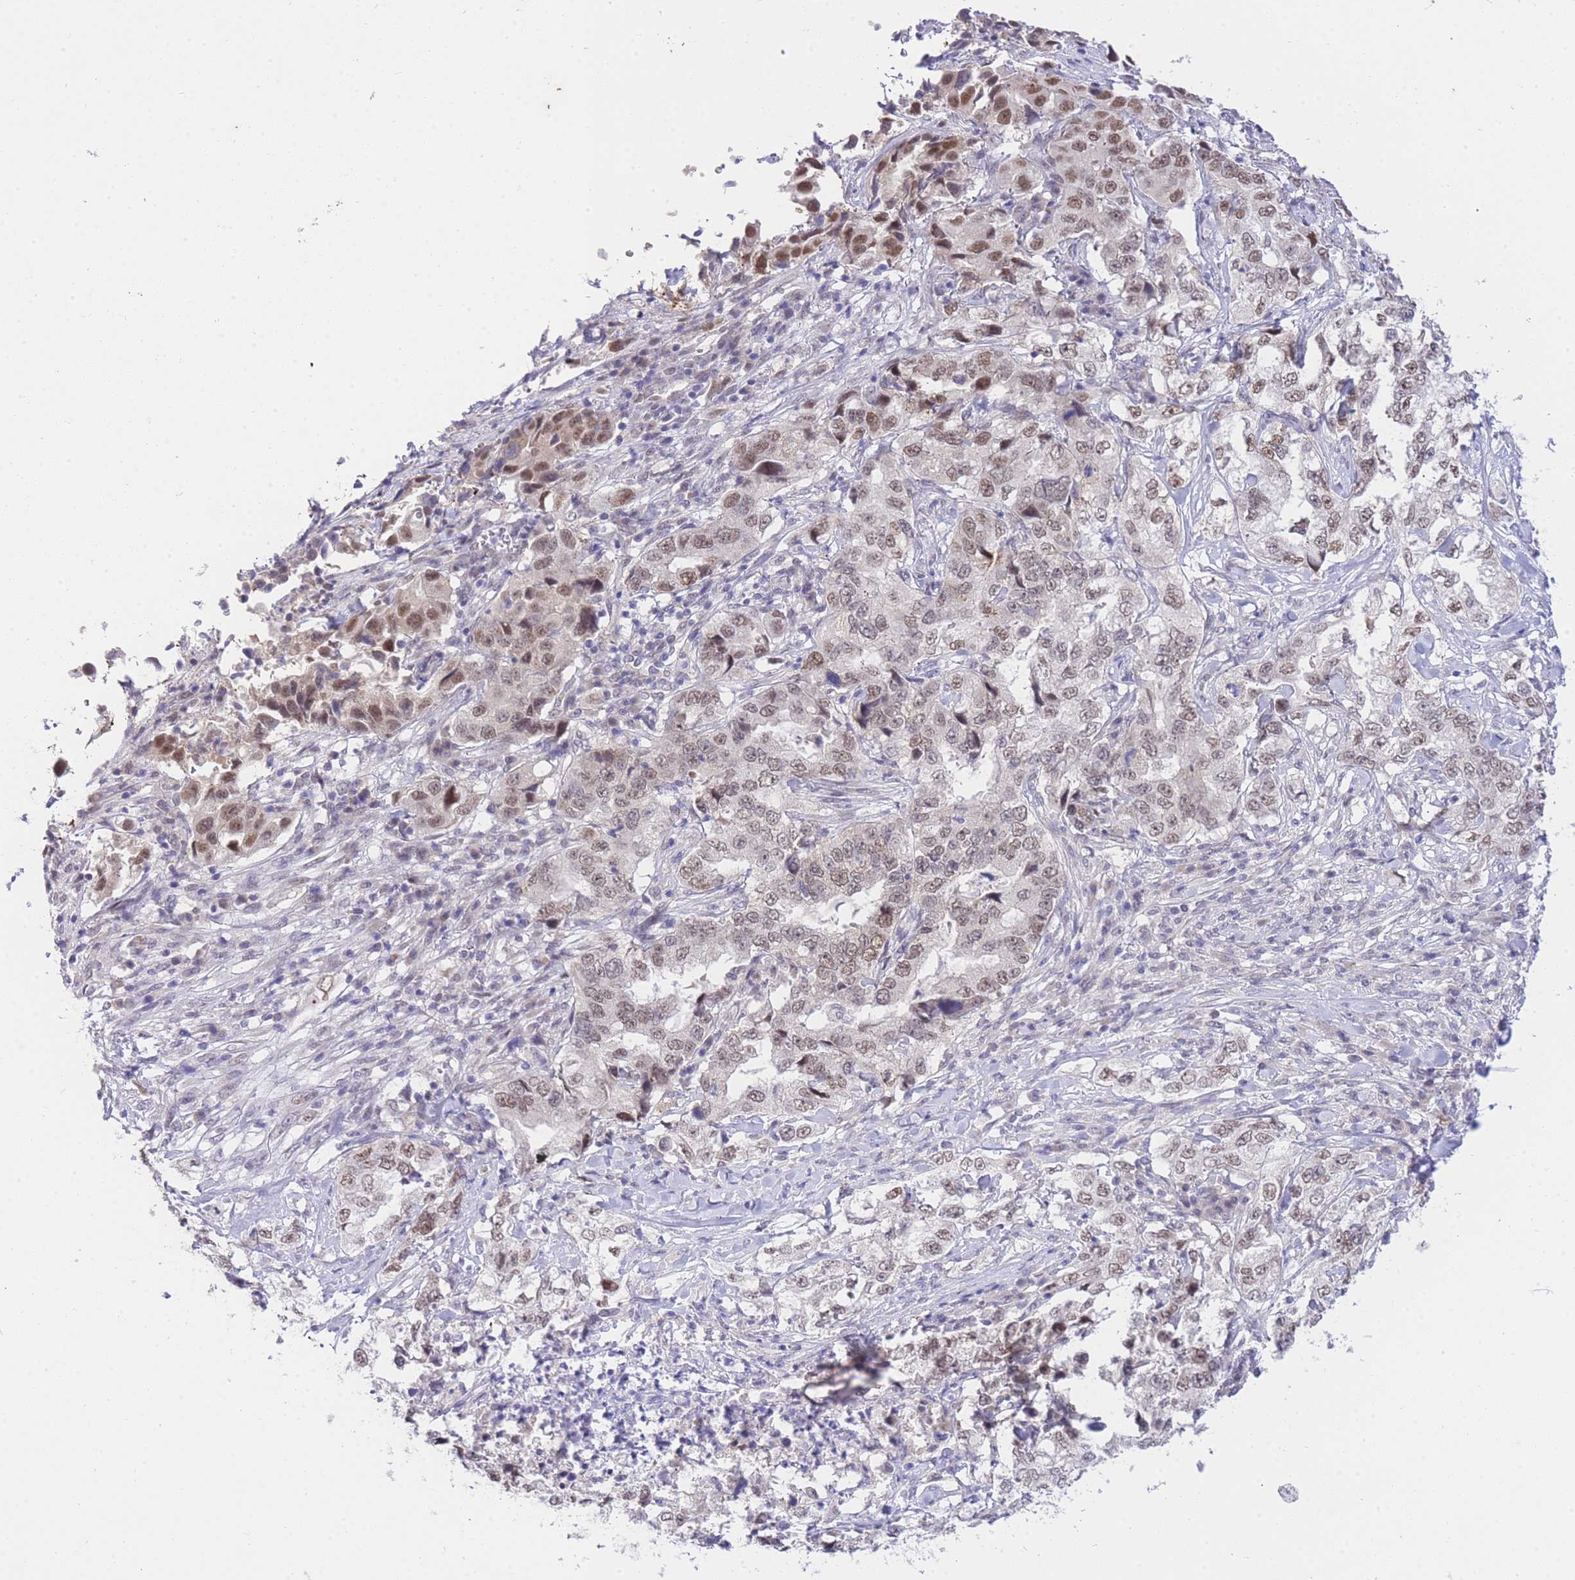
{"staining": {"intensity": "weak", "quantity": ">75%", "location": "nuclear"}, "tissue": "lung cancer", "cell_type": "Tumor cells", "image_type": "cancer", "snomed": [{"axis": "morphology", "description": "Adenocarcinoma, NOS"}, {"axis": "topography", "description": "Lung"}], "caption": "Weak nuclear positivity is present in approximately >75% of tumor cells in lung adenocarcinoma. The staining is performed using DAB (3,3'-diaminobenzidine) brown chromogen to label protein expression. The nuclei are counter-stained blue using hematoxylin.", "gene": "UBXN7", "patient": {"sex": "female", "age": 51}}